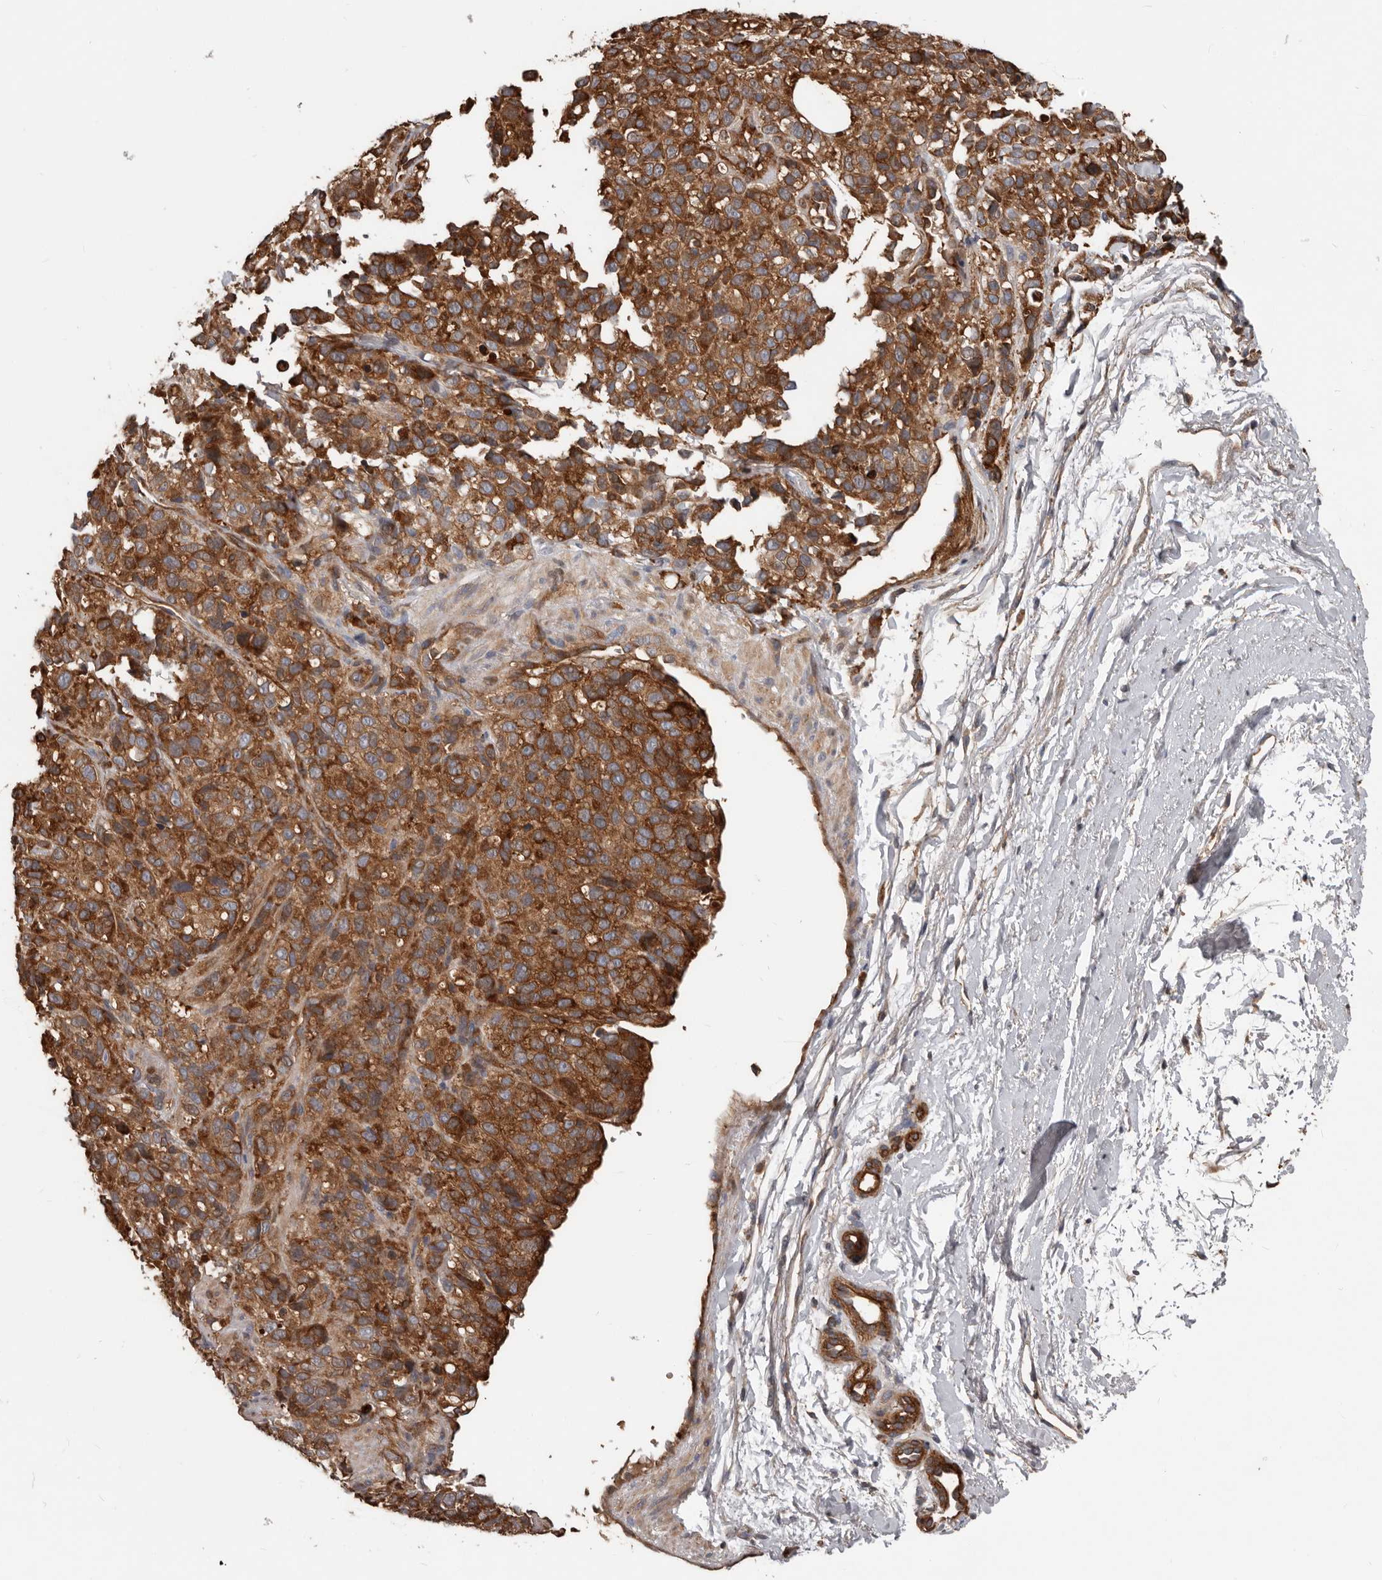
{"staining": {"intensity": "strong", "quantity": ">75%", "location": "cytoplasmic/membranous"}, "tissue": "melanoma", "cell_type": "Tumor cells", "image_type": "cancer", "snomed": [{"axis": "morphology", "description": "Malignant melanoma, Metastatic site"}, {"axis": "topography", "description": "Skin"}], "caption": "Immunohistochemistry (IHC) photomicrograph of human malignant melanoma (metastatic site) stained for a protein (brown), which exhibits high levels of strong cytoplasmic/membranous staining in about >75% of tumor cells.", "gene": "PNRC2", "patient": {"sex": "female", "age": 72}}